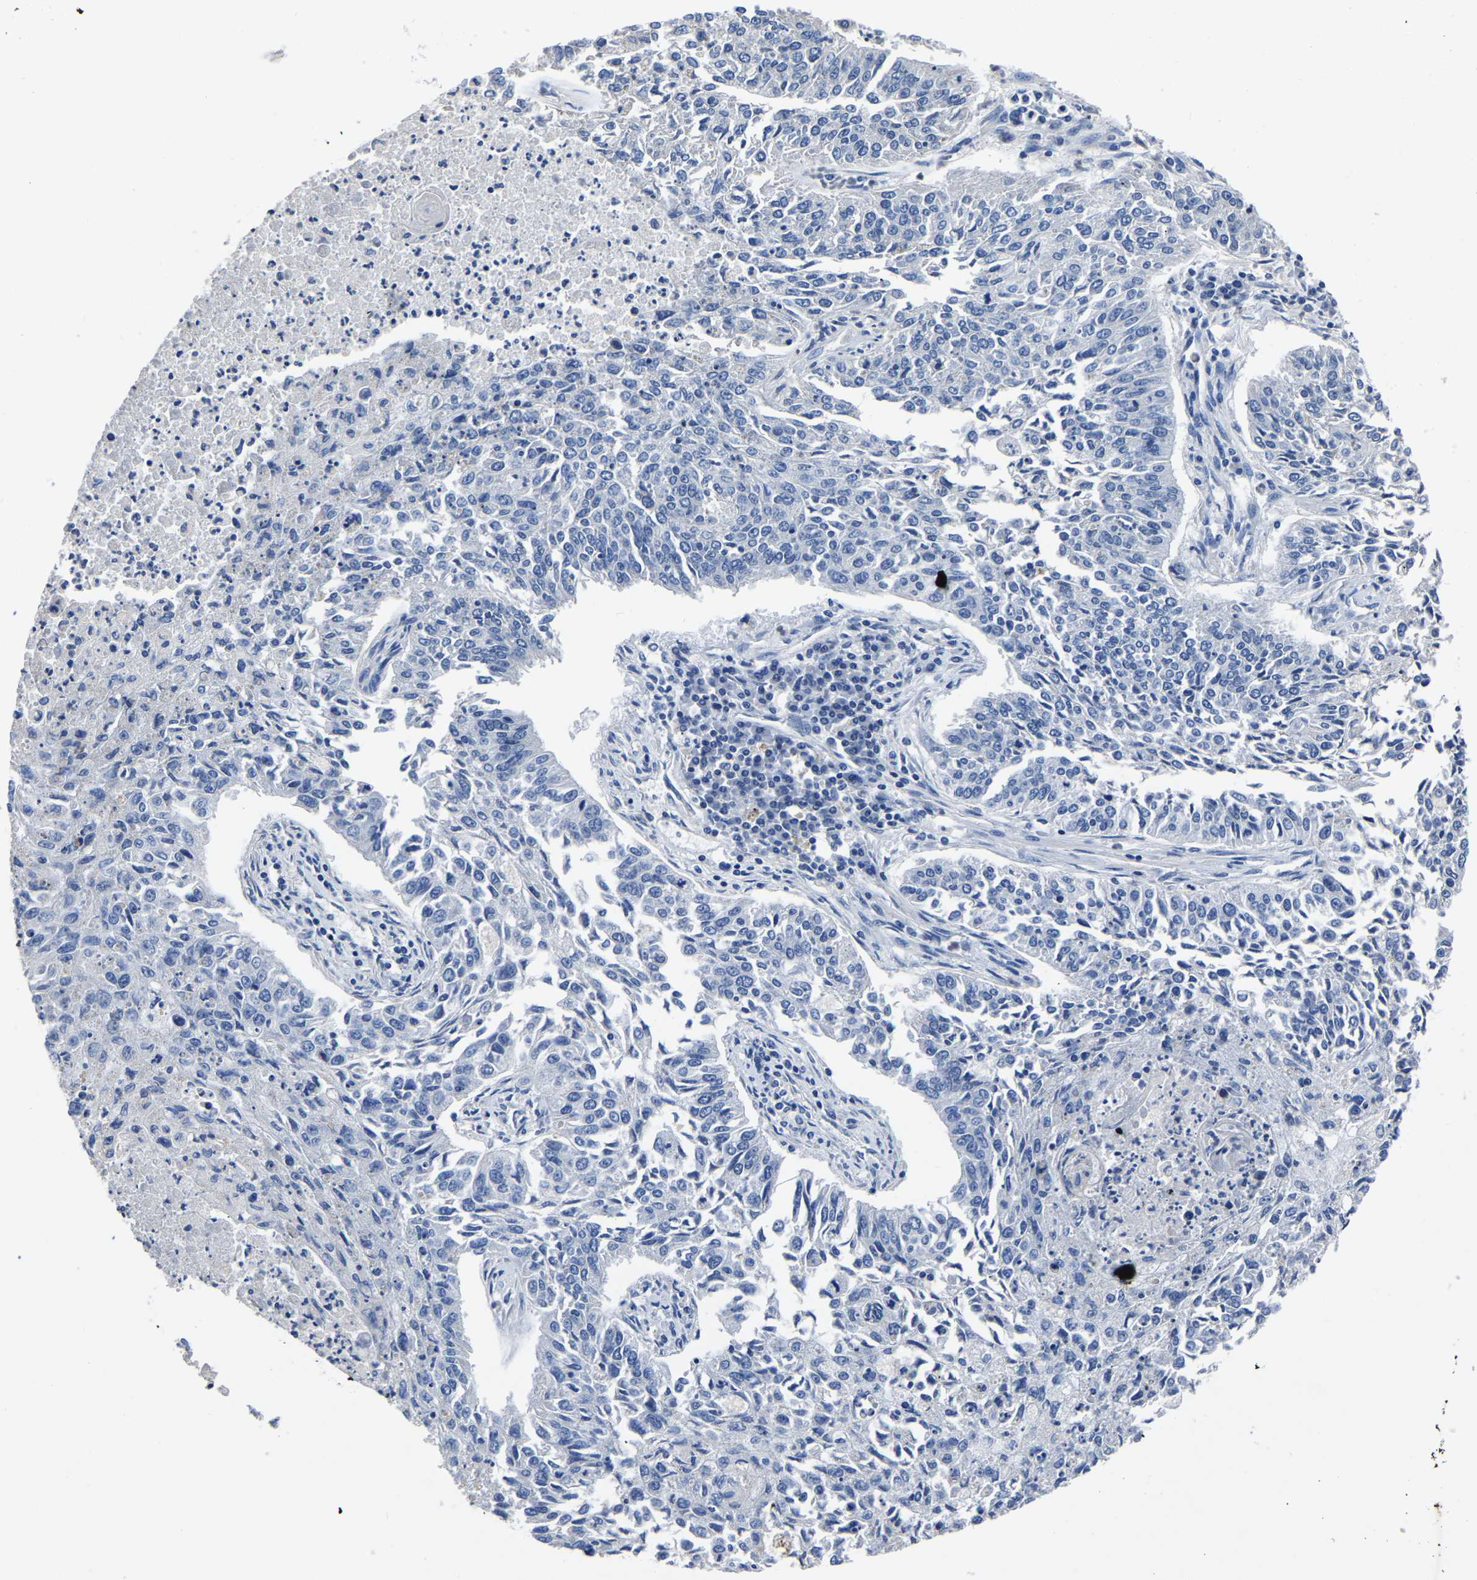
{"staining": {"intensity": "negative", "quantity": "none", "location": "none"}, "tissue": "lung cancer", "cell_type": "Tumor cells", "image_type": "cancer", "snomed": [{"axis": "morphology", "description": "Normal tissue, NOS"}, {"axis": "morphology", "description": "Squamous cell carcinoma, NOS"}, {"axis": "topography", "description": "Cartilage tissue"}, {"axis": "topography", "description": "Bronchus"}, {"axis": "topography", "description": "Lung"}], "caption": "The immunohistochemistry photomicrograph has no significant positivity in tumor cells of lung cancer tissue.", "gene": "FGD5", "patient": {"sex": "female", "age": 49}}